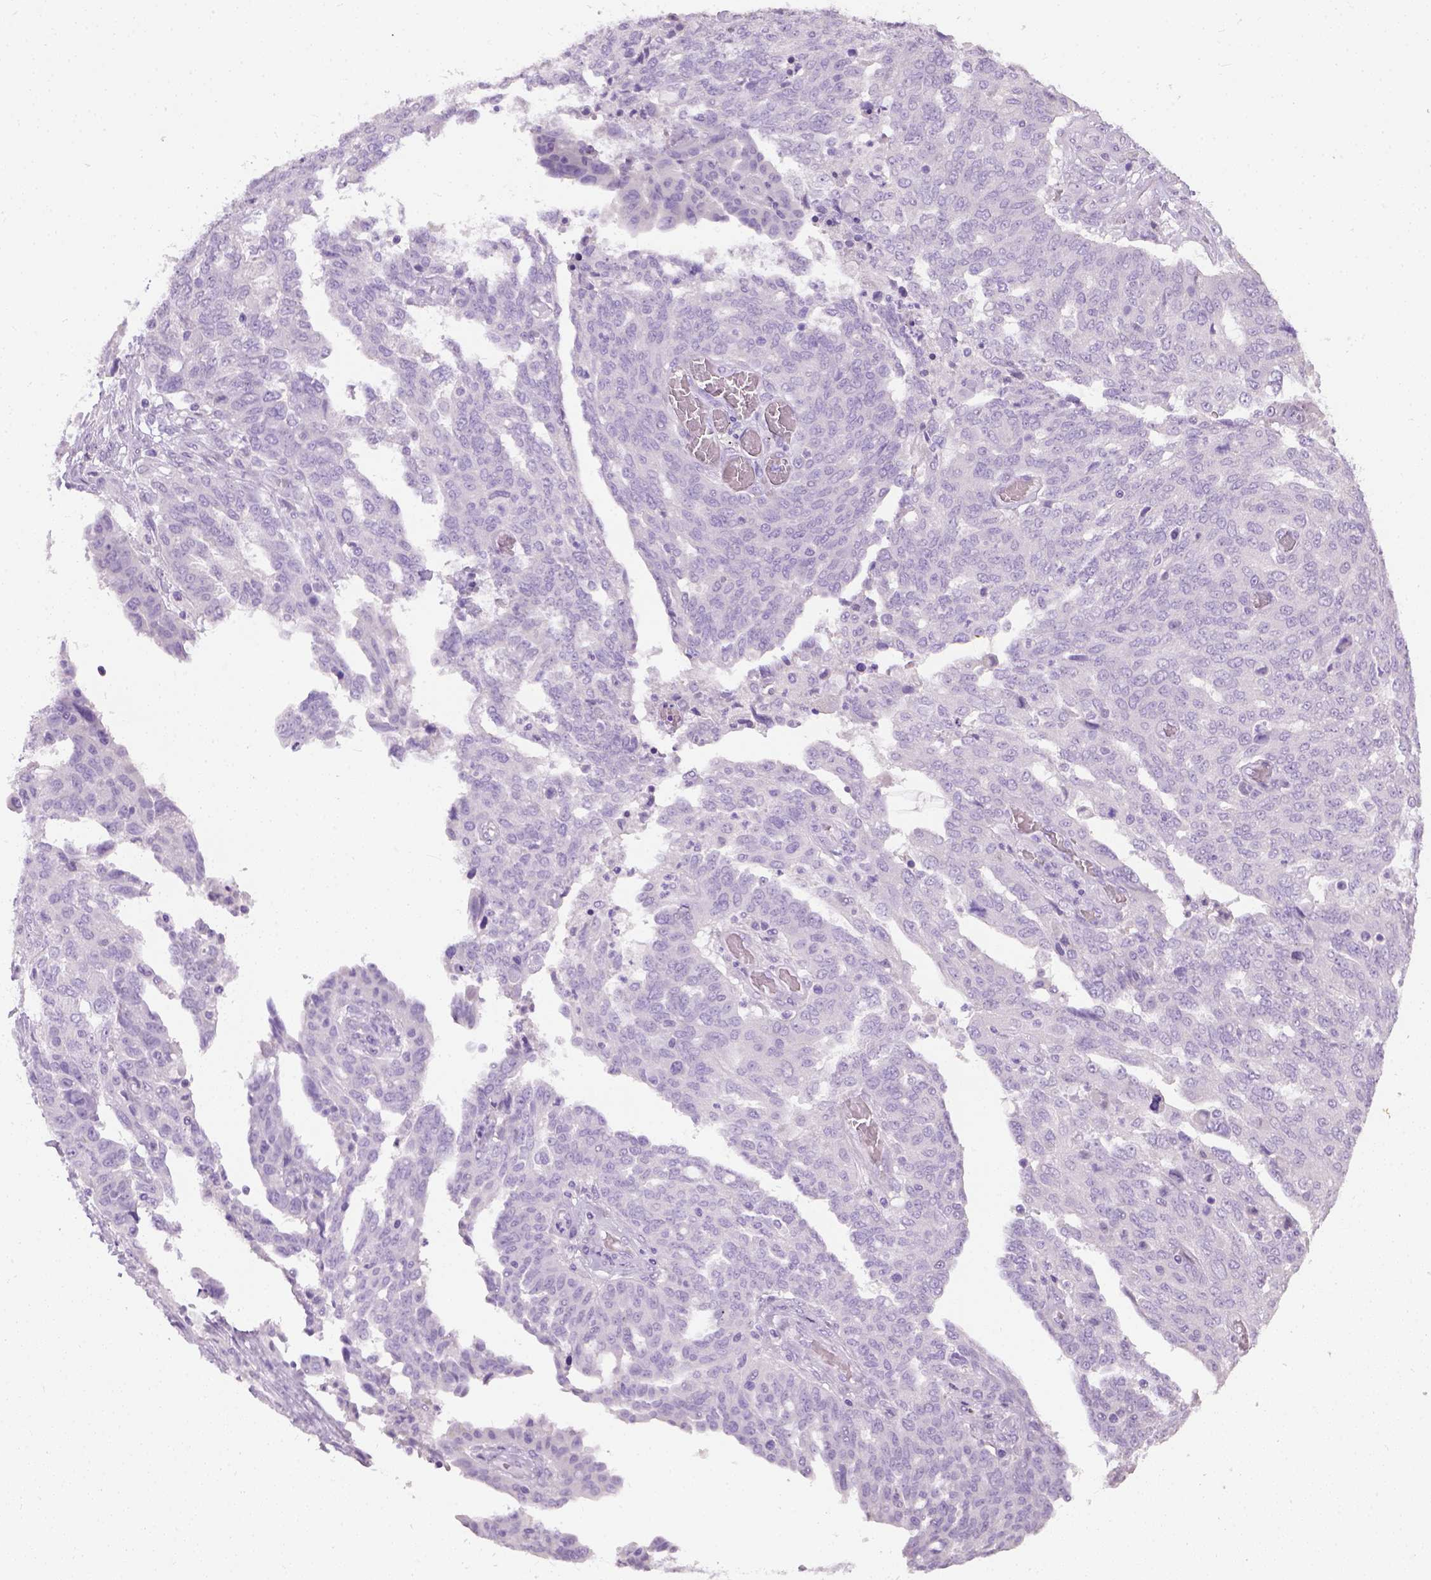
{"staining": {"intensity": "negative", "quantity": "none", "location": "none"}, "tissue": "ovarian cancer", "cell_type": "Tumor cells", "image_type": "cancer", "snomed": [{"axis": "morphology", "description": "Cystadenocarcinoma, serous, NOS"}, {"axis": "topography", "description": "Ovary"}], "caption": "IHC image of neoplastic tissue: human ovarian cancer stained with DAB reveals no significant protein expression in tumor cells. (Brightfield microscopy of DAB (3,3'-diaminobenzidine) immunohistochemistry at high magnification).", "gene": "CYP24A1", "patient": {"sex": "female", "age": 67}}